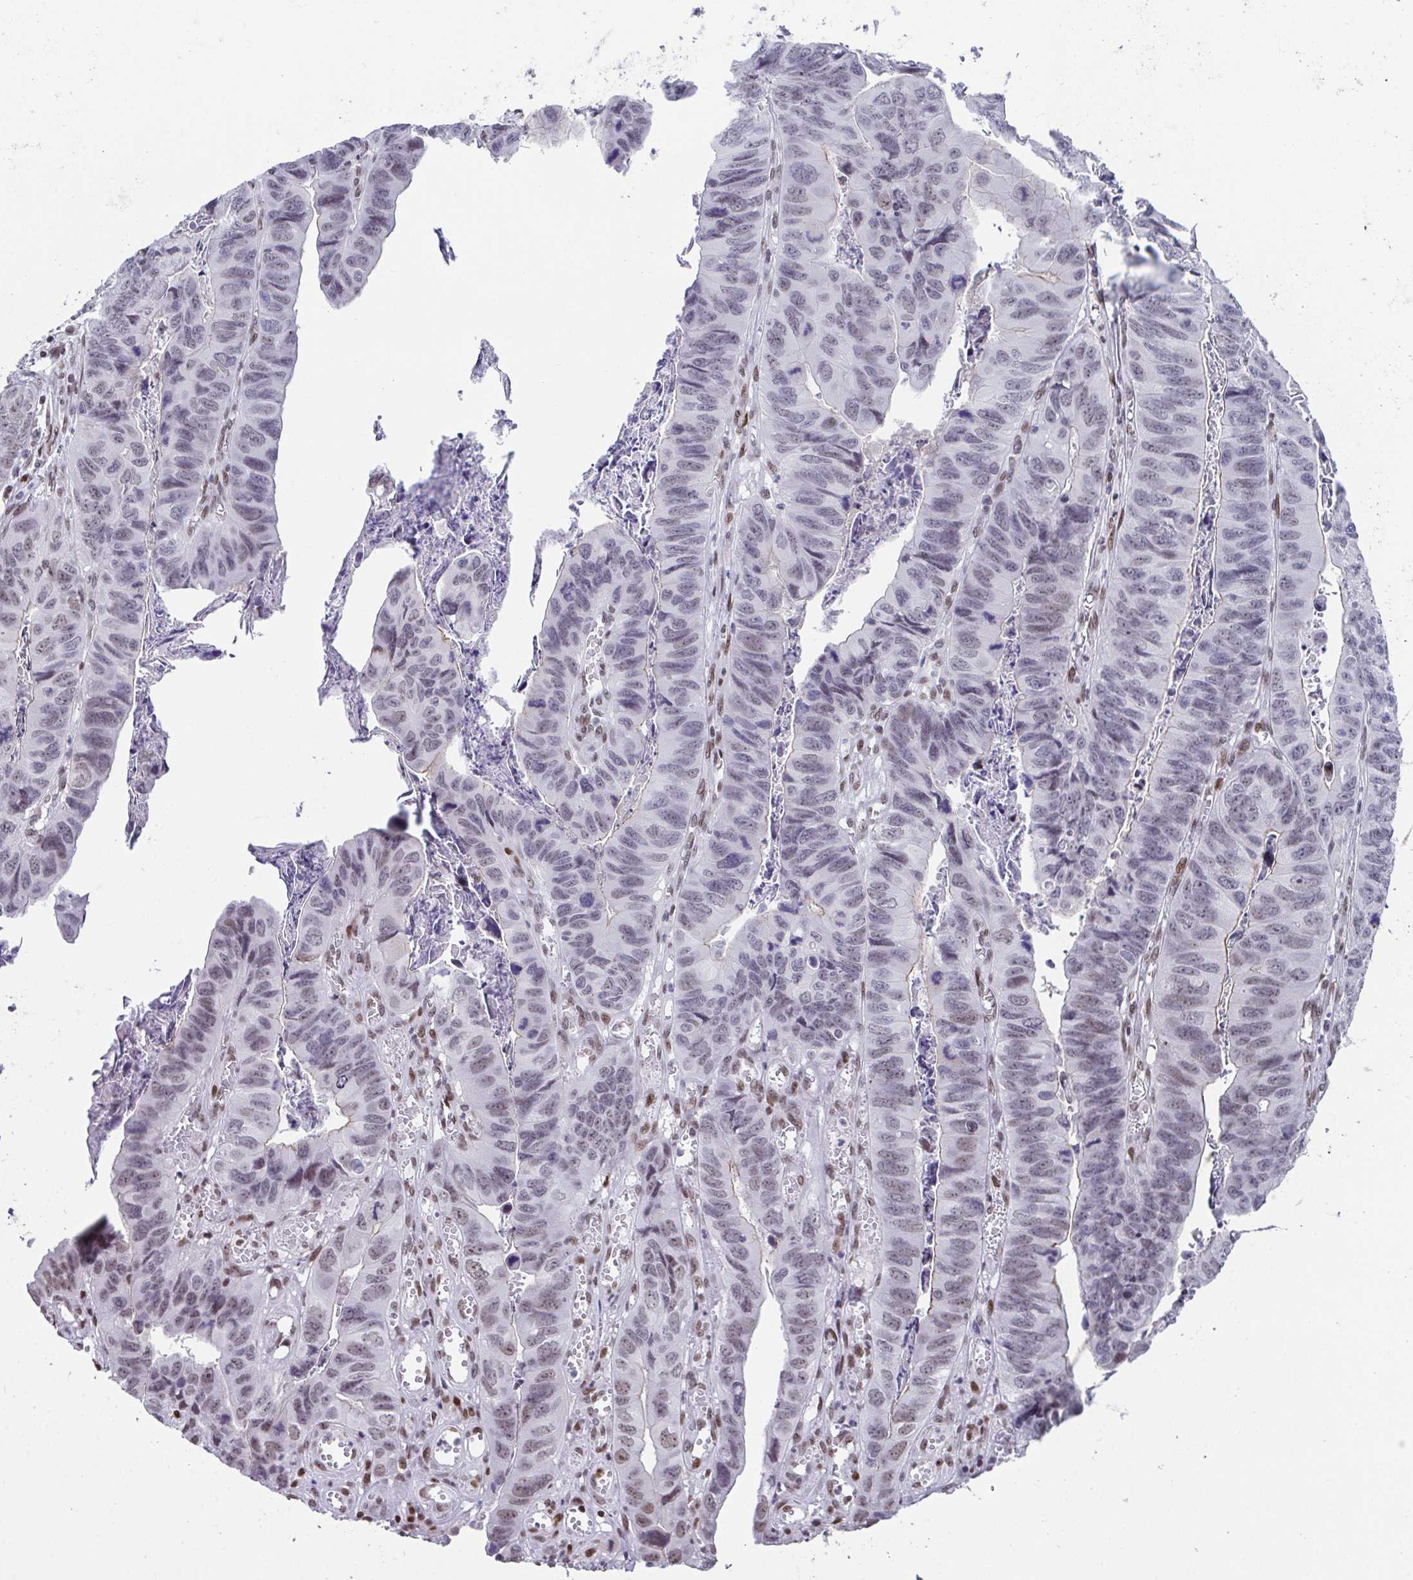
{"staining": {"intensity": "weak", "quantity": "<25%", "location": "nuclear"}, "tissue": "stomach cancer", "cell_type": "Tumor cells", "image_type": "cancer", "snomed": [{"axis": "morphology", "description": "Adenocarcinoma, NOS"}, {"axis": "topography", "description": "Stomach, lower"}], "caption": "The micrograph exhibits no significant positivity in tumor cells of stomach cancer (adenocarcinoma).", "gene": "RB1", "patient": {"sex": "male", "age": 77}}